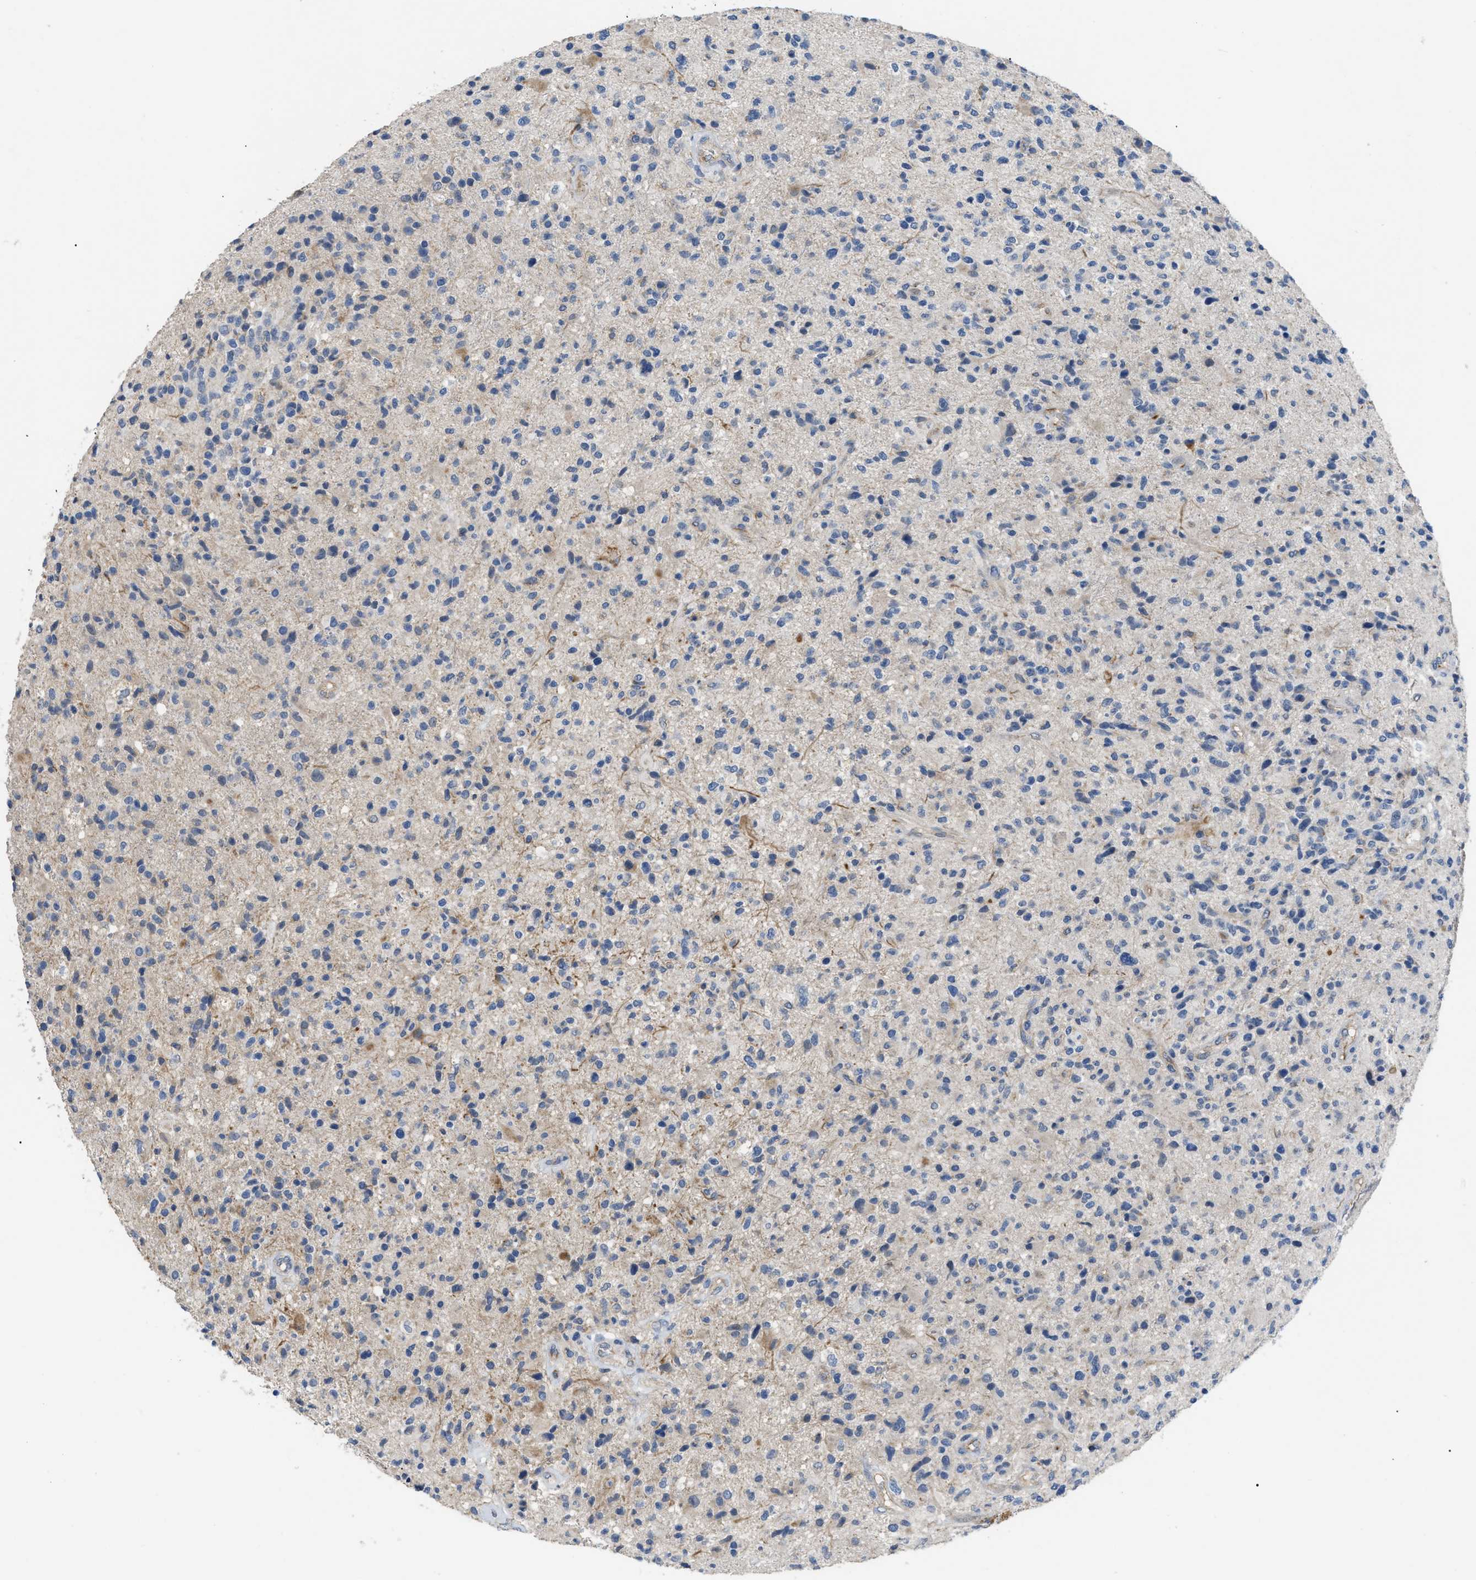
{"staining": {"intensity": "weak", "quantity": "<25%", "location": "cytoplasmic/membranous"}, "tissue": "glioma", "cell_type": "Tumor cells", "image_type": "cancer", "snomed": [{"axis": "morphology", "description": "Glioma, malignant, High grade"}, {"axis": "topography", "description": "Brain"}], "caption": "Tumor cells are negative for brown protein staining in glioma.", "gene": "DHX58", "patient": {"sex": "male", "age": 72}}